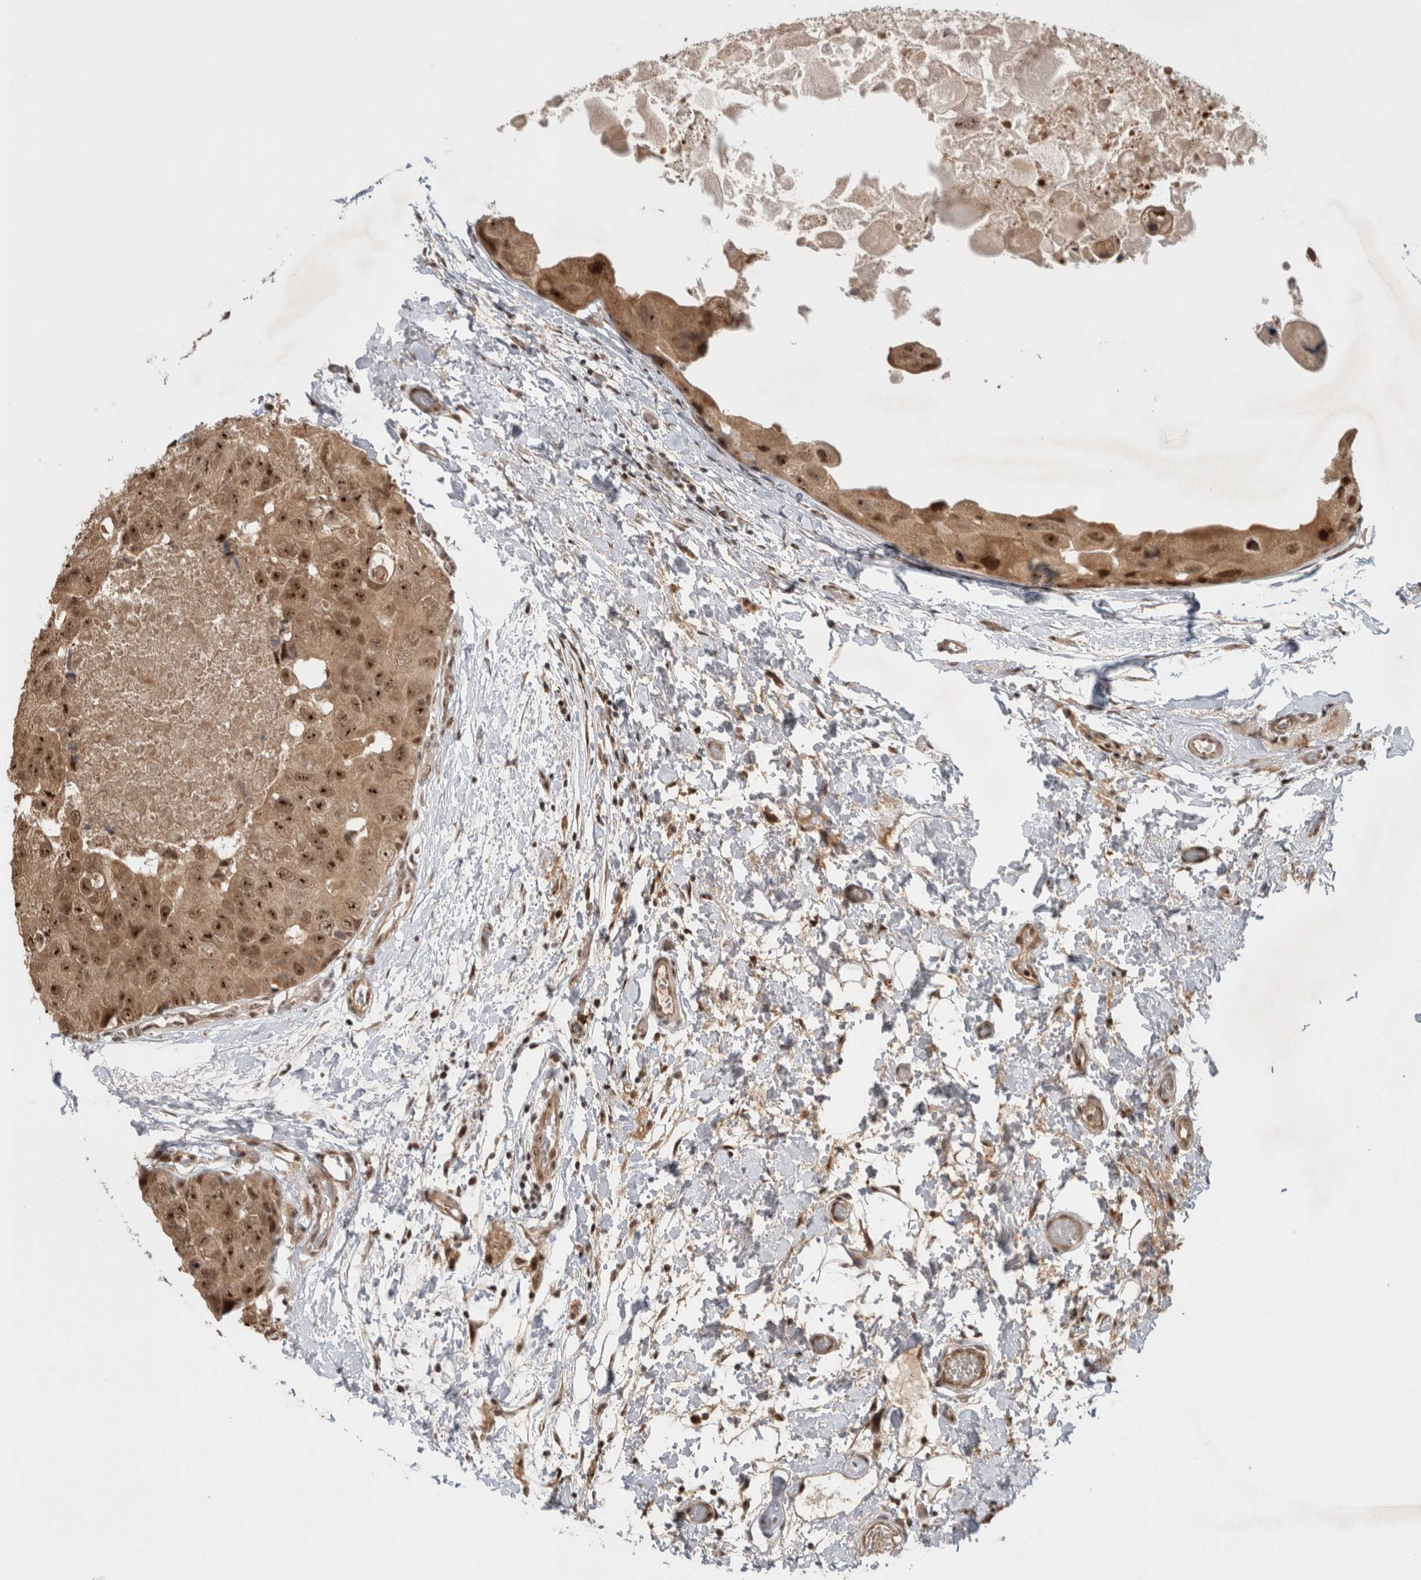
{"staining": {"intensity": "moderate", "quantity": ">75%", "location": "cytoplasmic/membranous,nuclear"}, "tissue": "breast cancer", "cell_type": "Tumor cells", "image_type": "cancer", "snomed": [{"axis": "morphology", "description": "Duct carcinoma"}, {"axis": "topography", "description": "Breast"}], "caption": "Breast cancer (invasive ductal carcinoma) stained with a protein marker exhibits moderate staining in tumor cells.", "gene": "MPHOSPH6", "patient": {"sex": "female", "age": 62}}